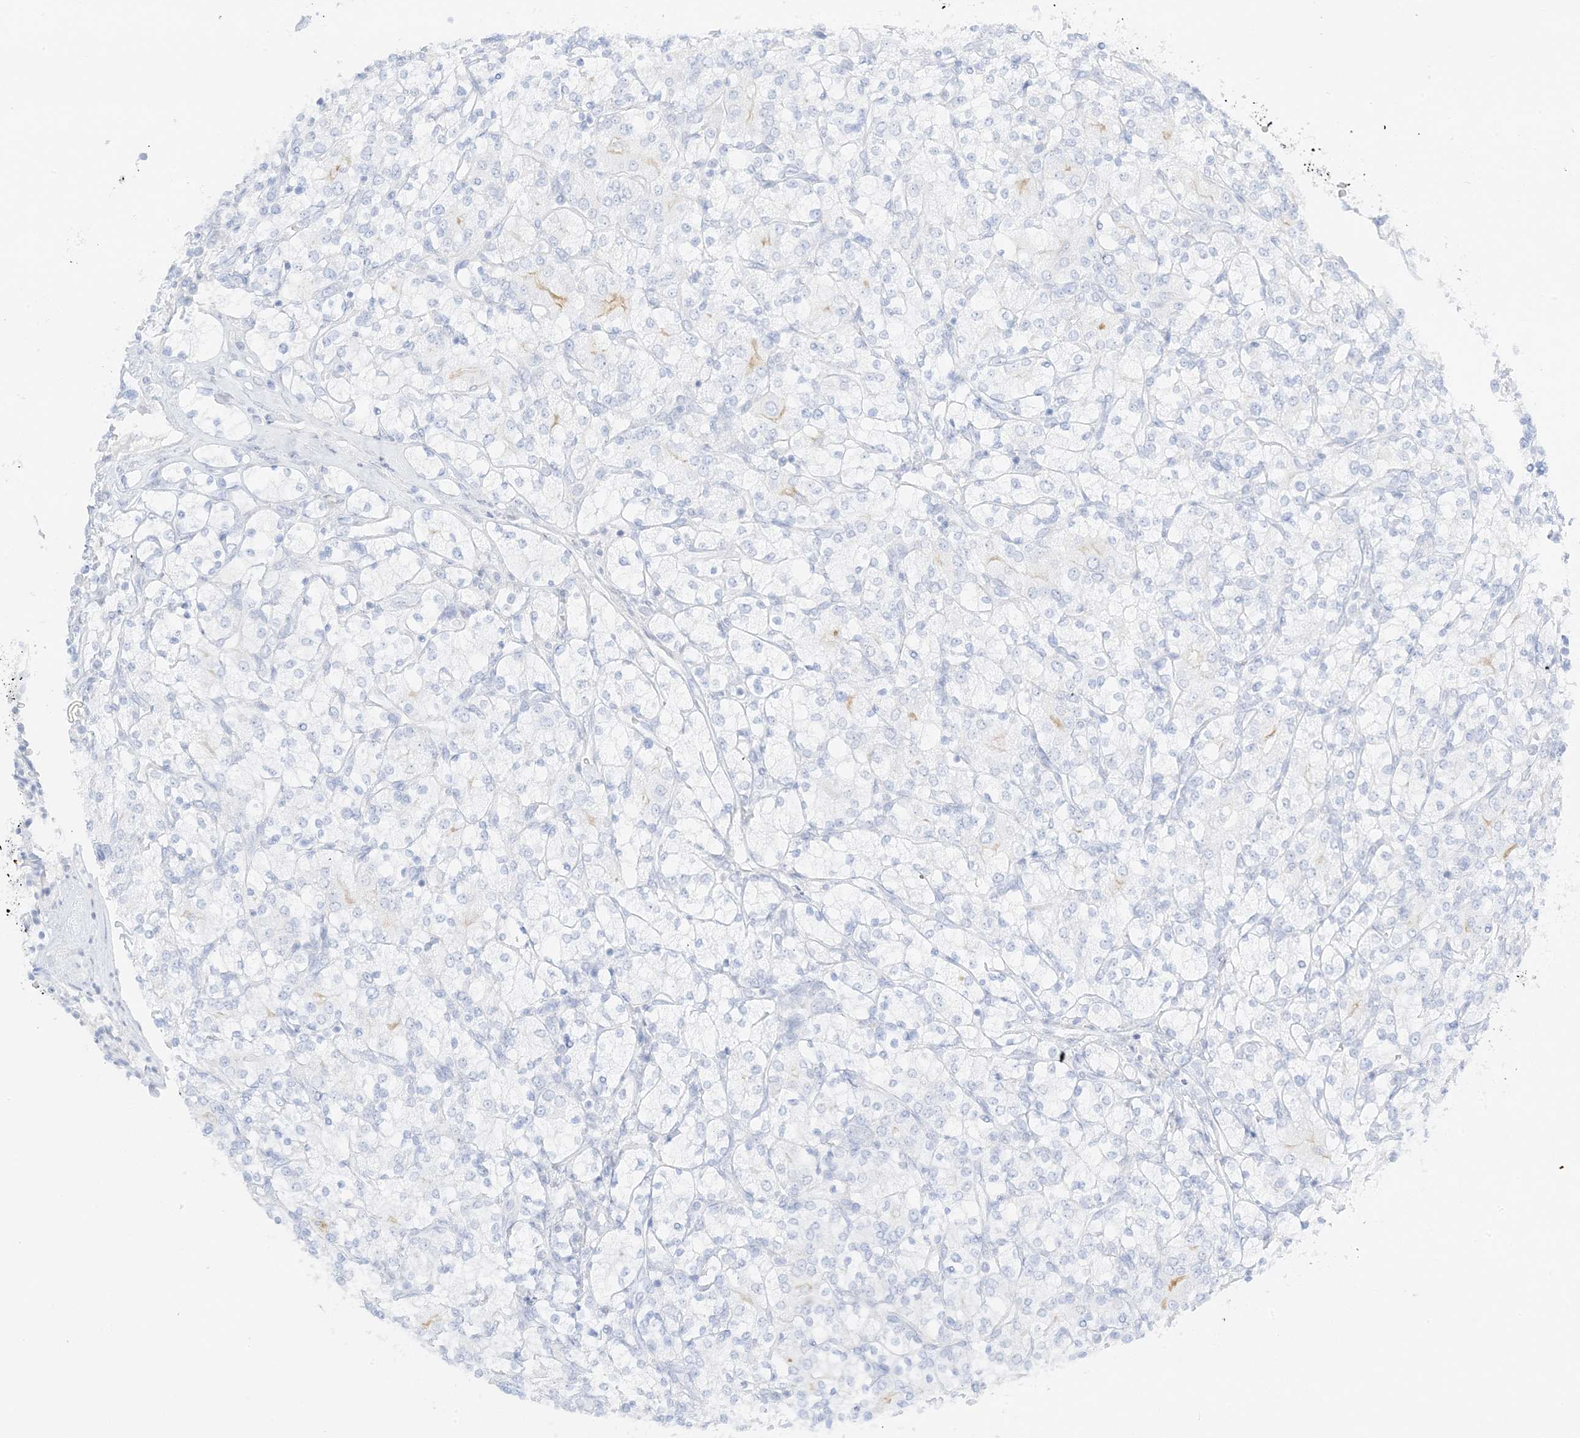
{"staining": {"intensity": "negative", "quantity": "none", "location": "none"}, "tissue": "renal cancer", "cell_type": "Tumor cells", "image_type": "cancer", "snomed": [{"axis": "morphology", "description": "Adenocarcinoma, NOS"}, {"axis": "topography", "description": "Kidney"}], "caption": "Renal adenocarcinoma was stained to show a protein in brown. There is no significant staining in tumor cells. The staining is performed using DAB (3,3'-diaminobenzidine) brown chromogen with nuclei counter-stained in using hematoxylin.", "gene": "SLC22A13", "patient": {"sex": "male", "age": 77}}